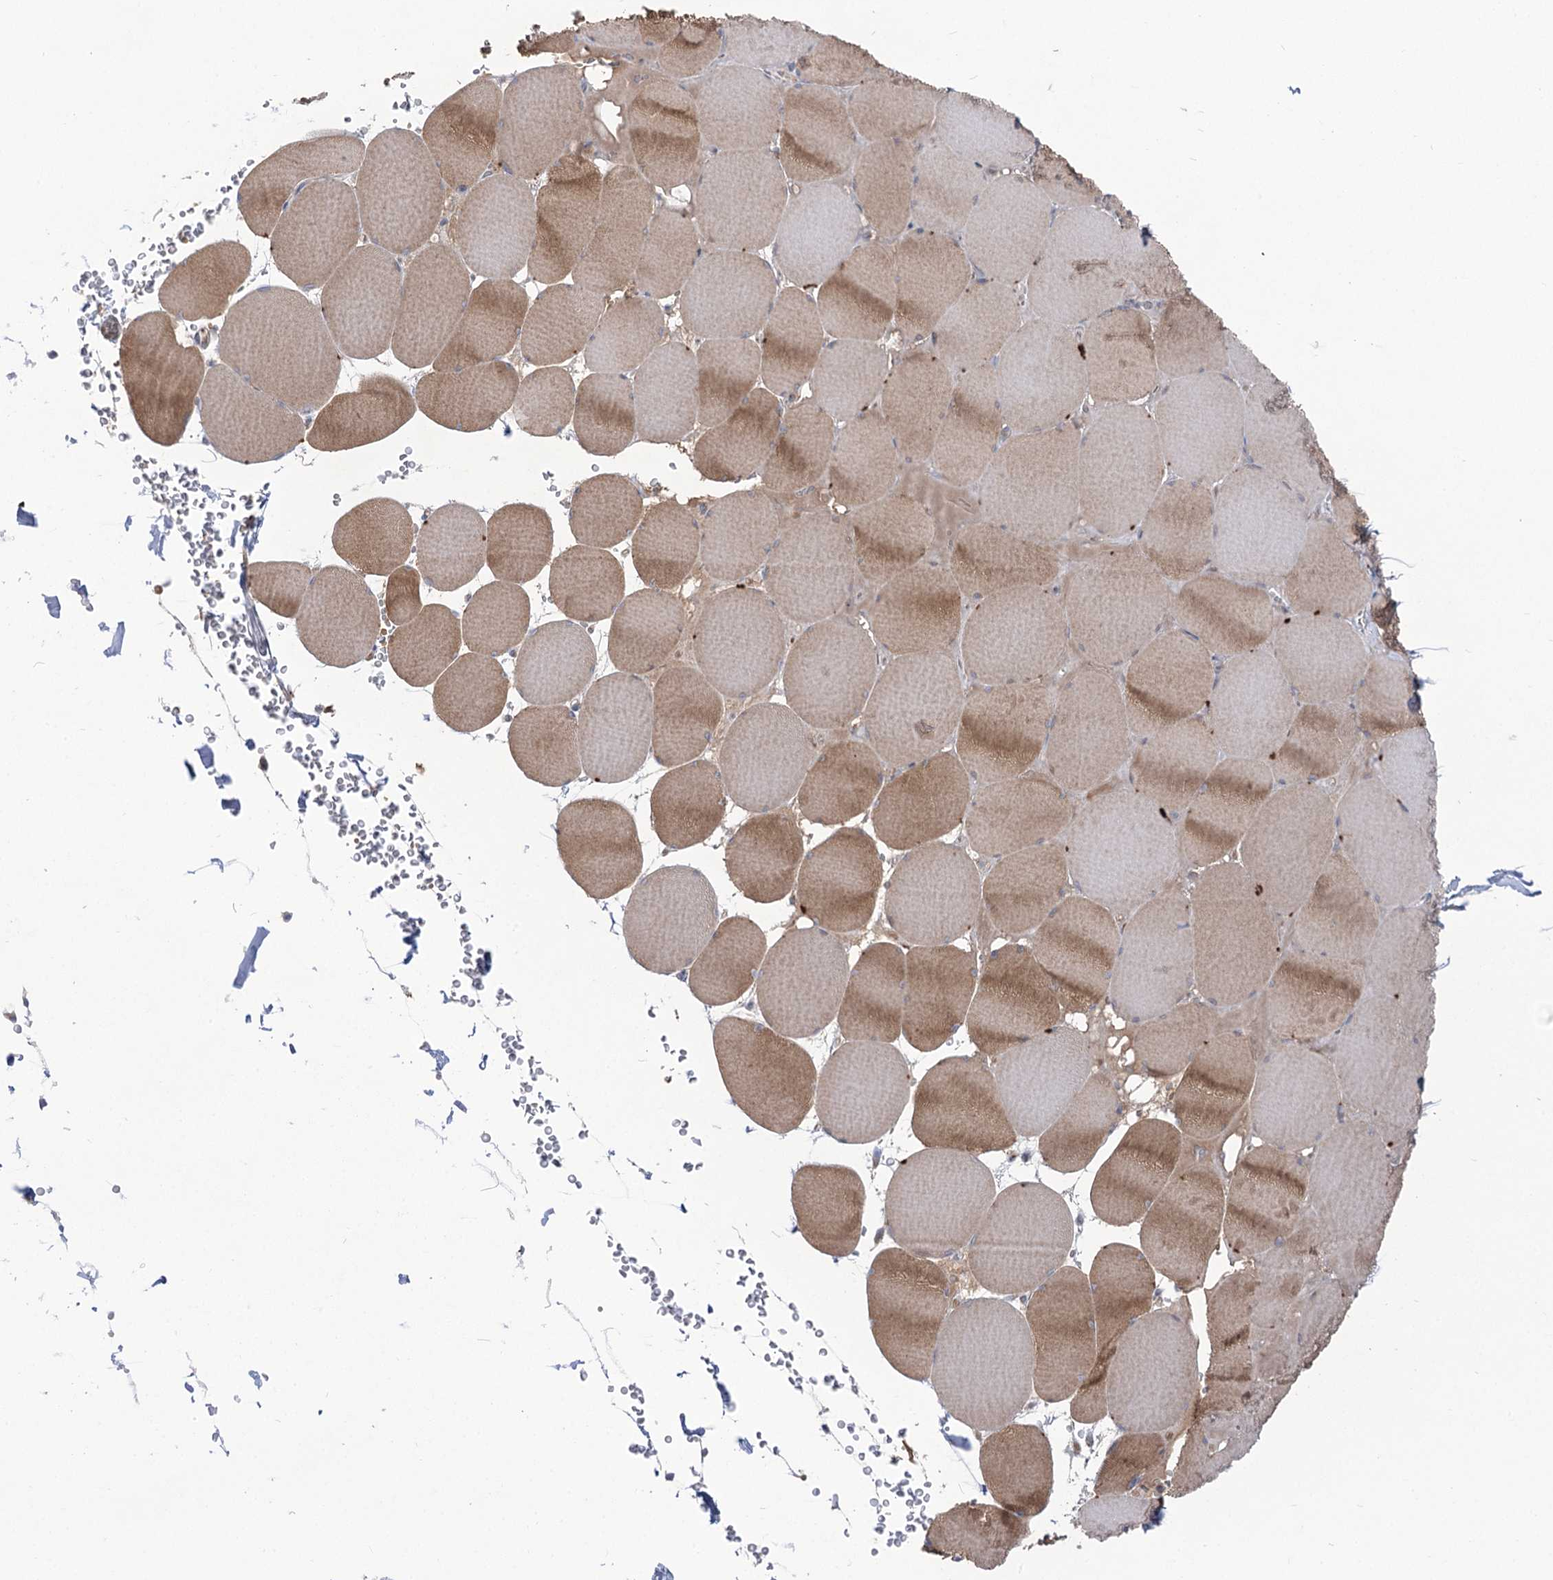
{"staining": {"intensity": "moderate", "quantity": ">75%", "location": "cytoplasmic/membranous"}, "tissue": "skeletal muscle", "cell_type": "Myocytes", "image_type": "normal", "snomed": [{"axis": "morphology", "description": "Normal tissue, NOS"}, {"axis": "topography", "description": "Skeletal muscle"}, {"axis": "topography", "description": "Head-Neck"}], "caption": "Unremarkable skeletal muscle shows moderate cytoplasmic/membranous positivity in about >75% of myocytes.", "gene": "GBF1", "patient": {"sex": "male", "age": 66}}